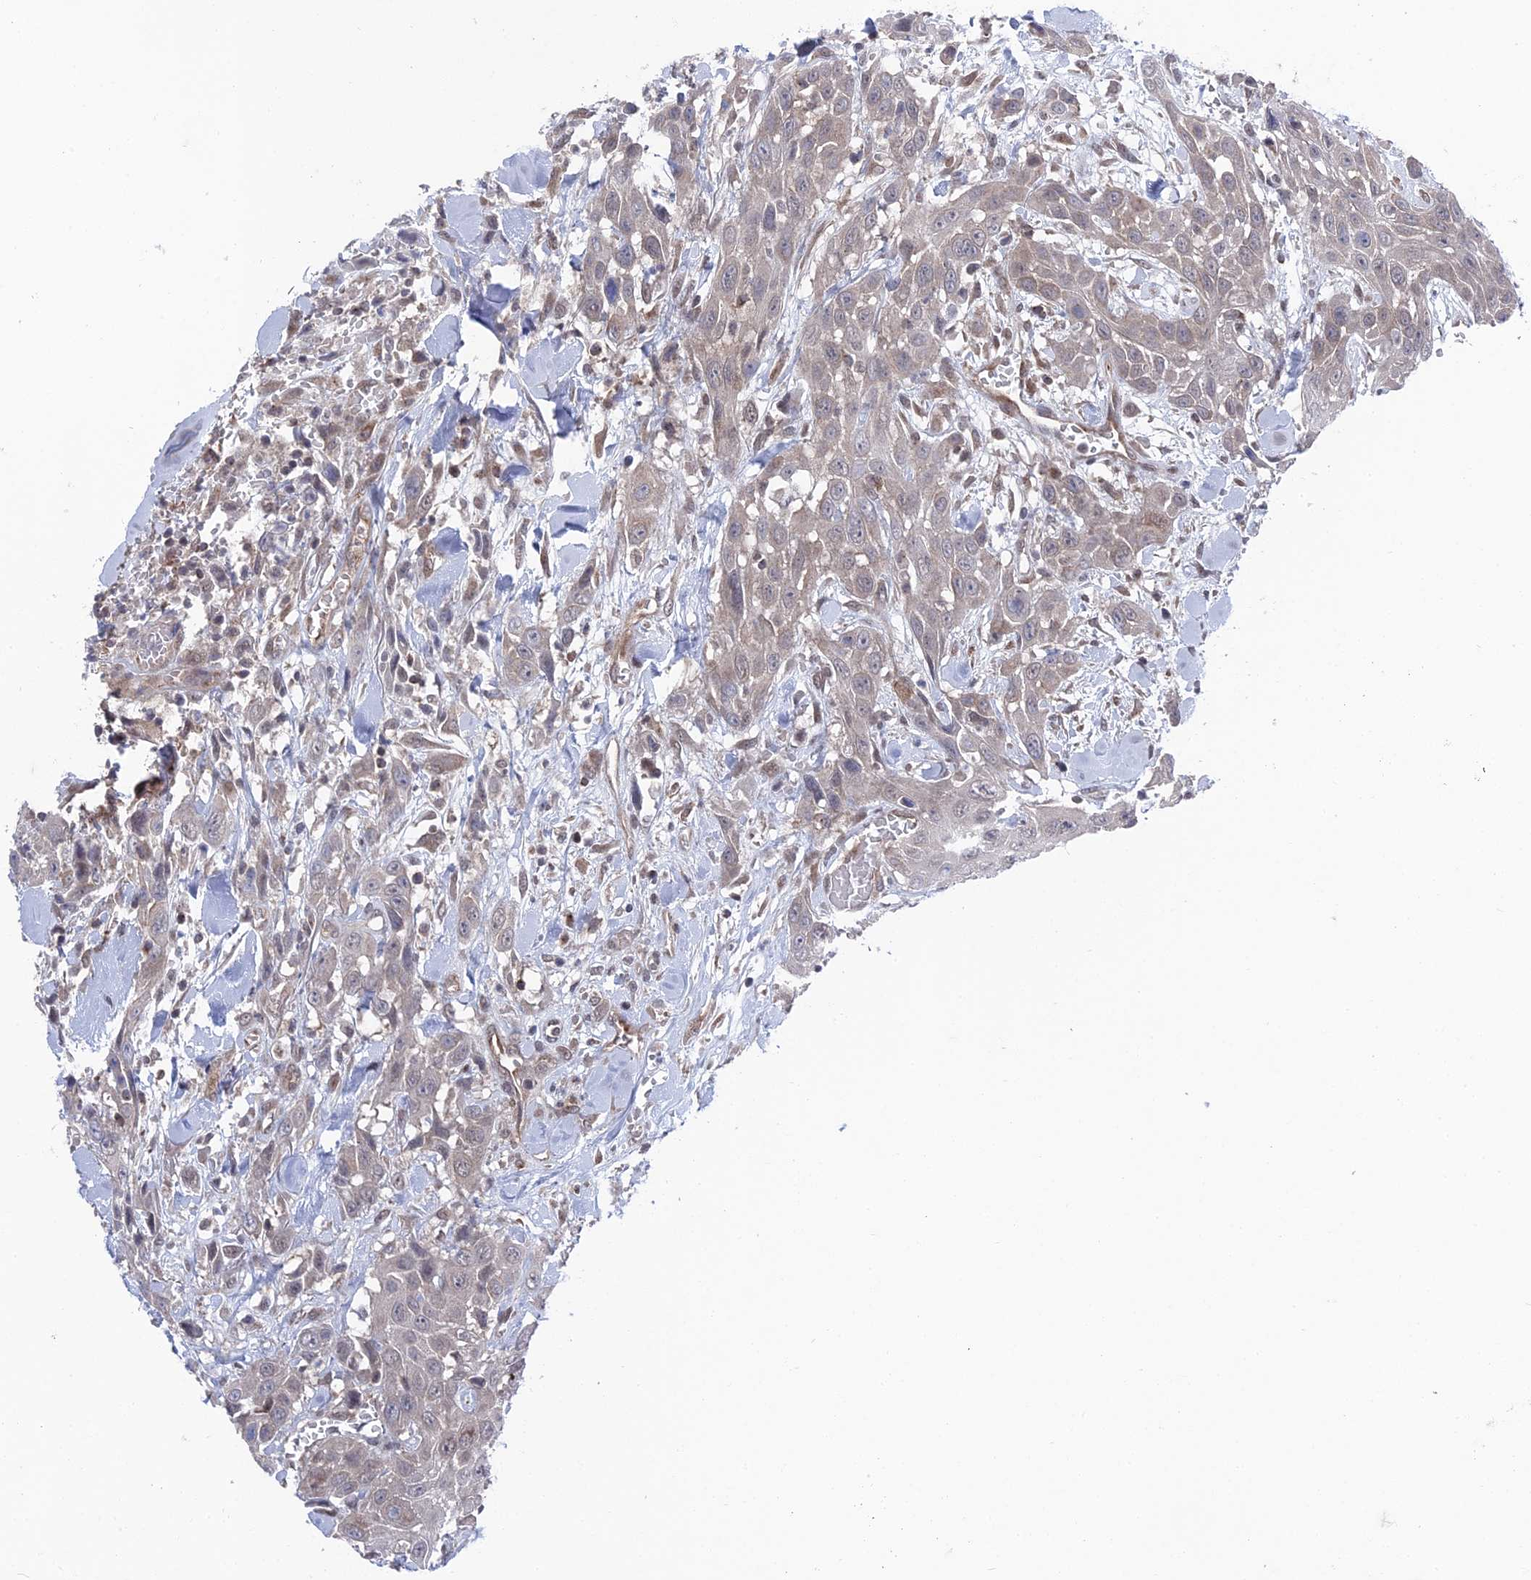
{"staining": {"intensity": "negative", "quantity": "none", "location": "none"}, "tissue": "head and neck cancer", "cell_type": "Tumor cells", "image_type": "cancer", "snomed": [{"axis": "morphology", "description": "Squamous cell carcinoma, NOS"}, {"axis": "topography", "description": "Head-Neck"}], "caption": "This image is of squamous cell carcinoma (head and neck) stained with immunohistochemistry (IHC) to label a protein in brown with the nuclei are counter-stained blue. There is no staining in tumor cells. Brightfield microscopy of immunohistochemistry stained with DAB (3,3'-diaminobenzidine) (brown) and hematoxylin (blue), captured at high magnification.", "gene": "FHIP2A", "patient": {"sex": "male", "age": 81}}